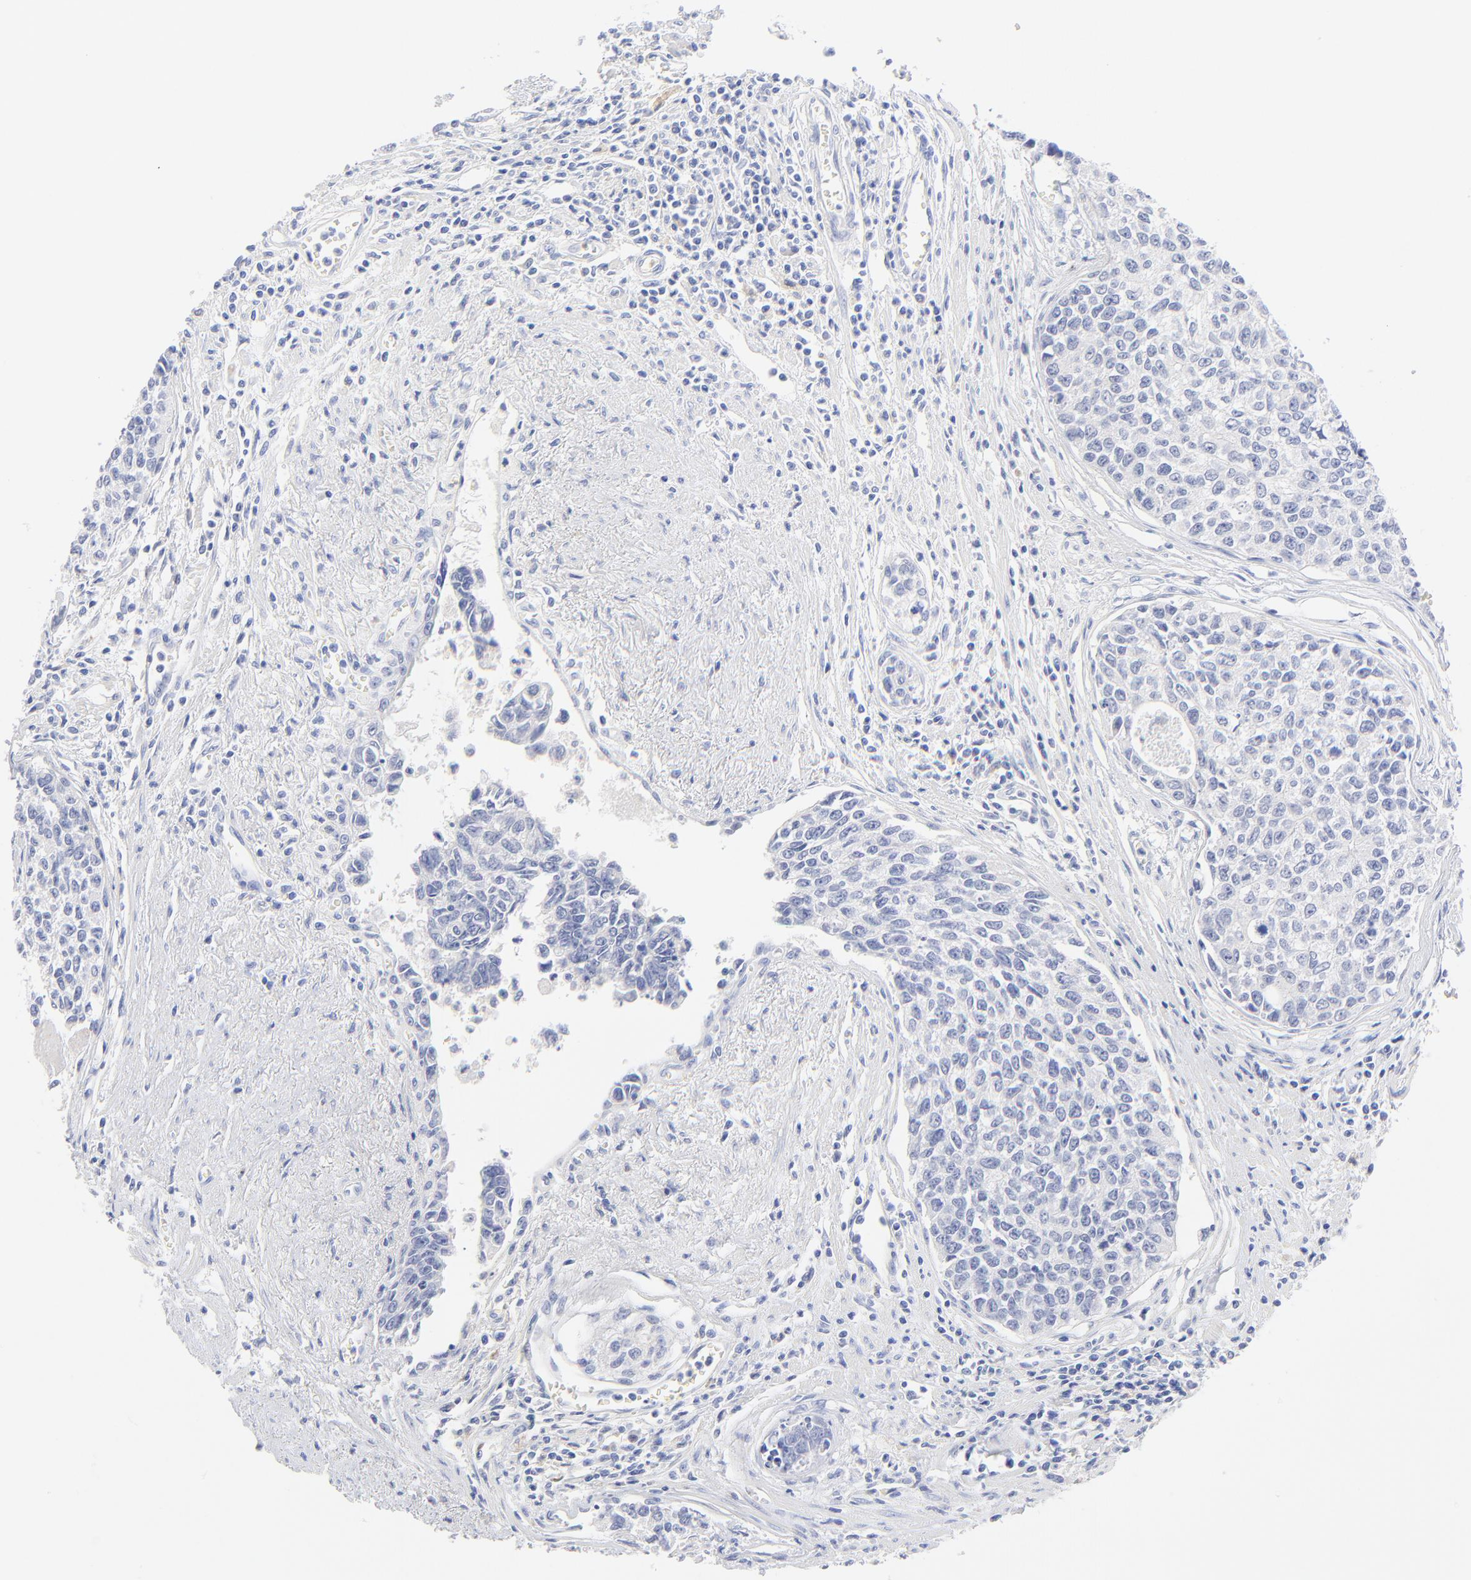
{"staining": {"intensity": "negative", "quantity": "none", "location": "none"}, "tissue": "urothelial cancer", "cell_type": "Tumor cells", "image_type": "cancer", "snomed": [{"axis": "morphology", "description": "Urothelial carcinoma, High grade"}, {"axis": "topography", "description": "Urinary bladder"}], "caption": "Immunohistochemical staining of human urothelial carcinoma (high-grade) displays no significant staining in tumor cells.", "gene": "SULT4A1", "patient": {"sex": "male", "age": 81}}